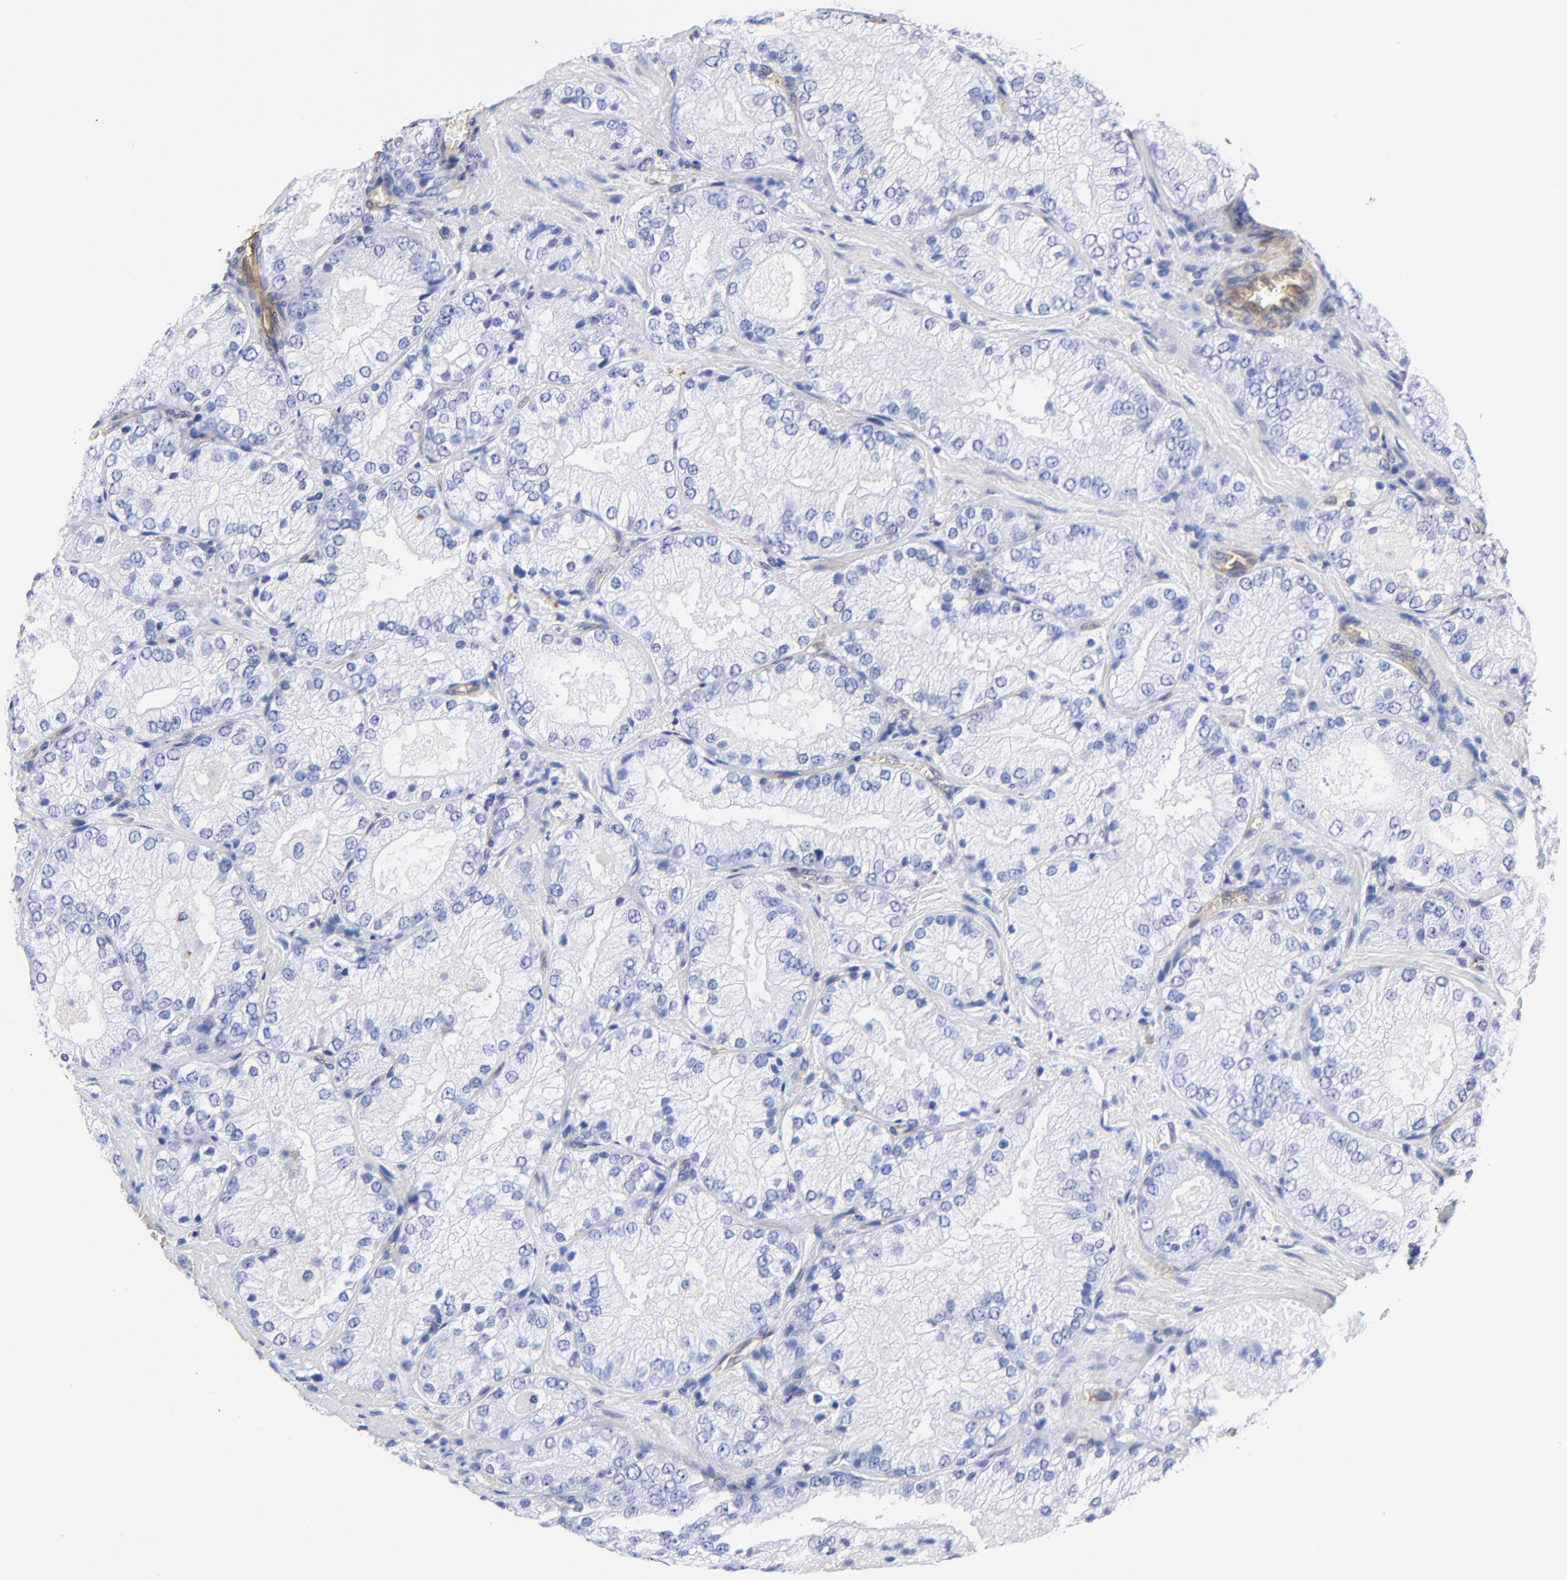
{"staining": {"intensity": "negative", "quantity": "none", "location": "none"}, "tissue": "prostate cancer", "cell_type": "Tumor cells", "image_type": "cancer", "snomed": [{"axis": "morphology", "description": "Adenocarcinoma, Low grade"}, {"axis": "topography", "description": "Prostate"}], "caption": "There is no significant staining in tumor cells of adenocarcinoma (low-grade) (prostate).", "gene": "TAGLN2", "patient": {"sex": "male", "age": 60}}